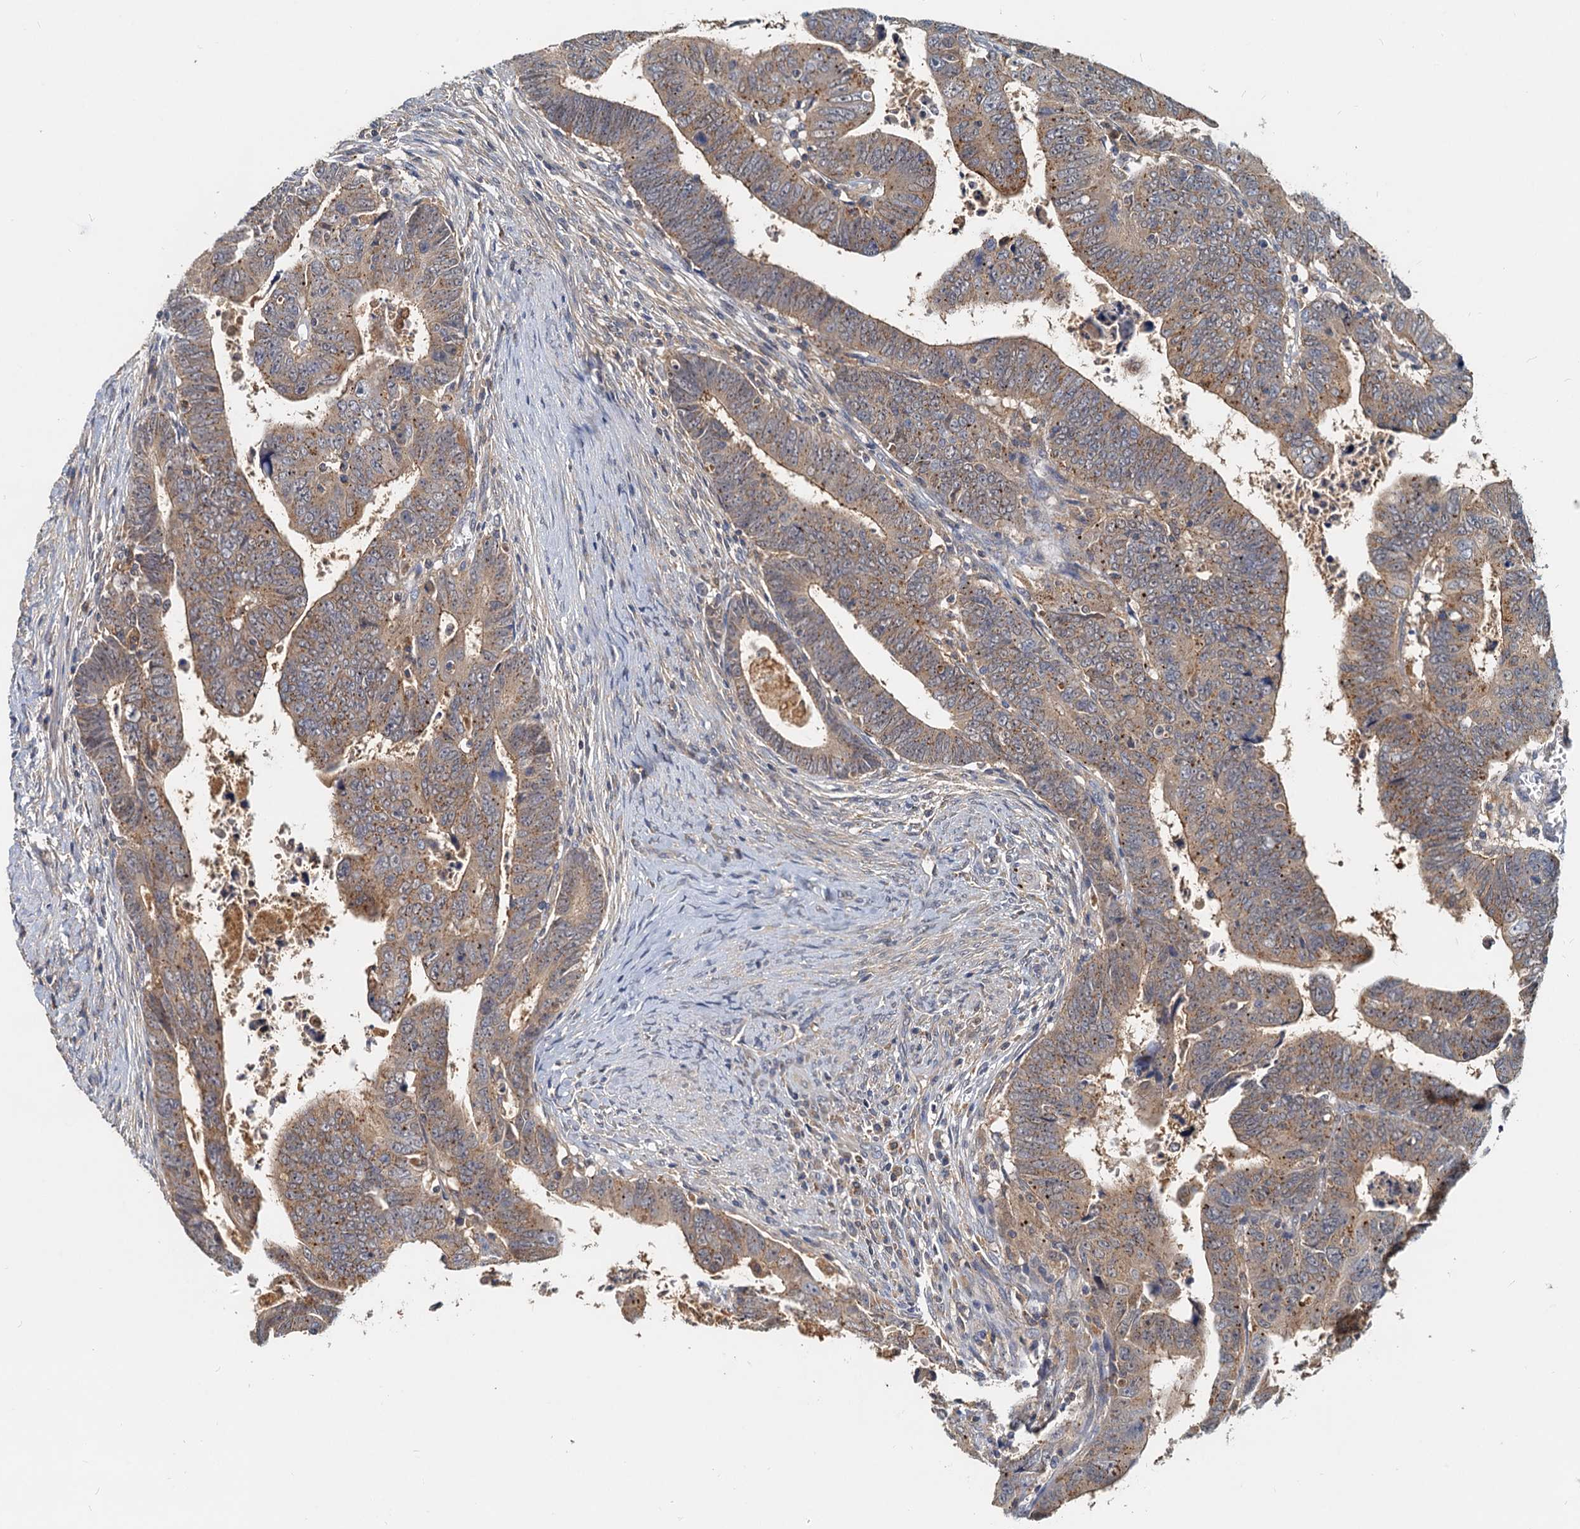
{"staining": {"intensity": "weak", "quantity": ">75%", "location": "cytoplasmic/membranous"}, "tissue": "colorectal cancer", "cell_type": "Tumor cells", "image_type": "cancer", "snomed": [{"axis": "morphology", "description": "Normal tissue, NOS"}, {"axis": "morphology", "description": "Adenocarcinoma, NOS"}, {"axis": "topography", "description": "Rectum"}], "caption": "There is low levels of weak cytoplasmic/membranous expression in tumor cells of adenocarcinoma (colorectal), as demonstrated by immunohistochemical staining (brown color).", "gene": "TOLLIP", "patient": {"sex": "female", "age": 65}}